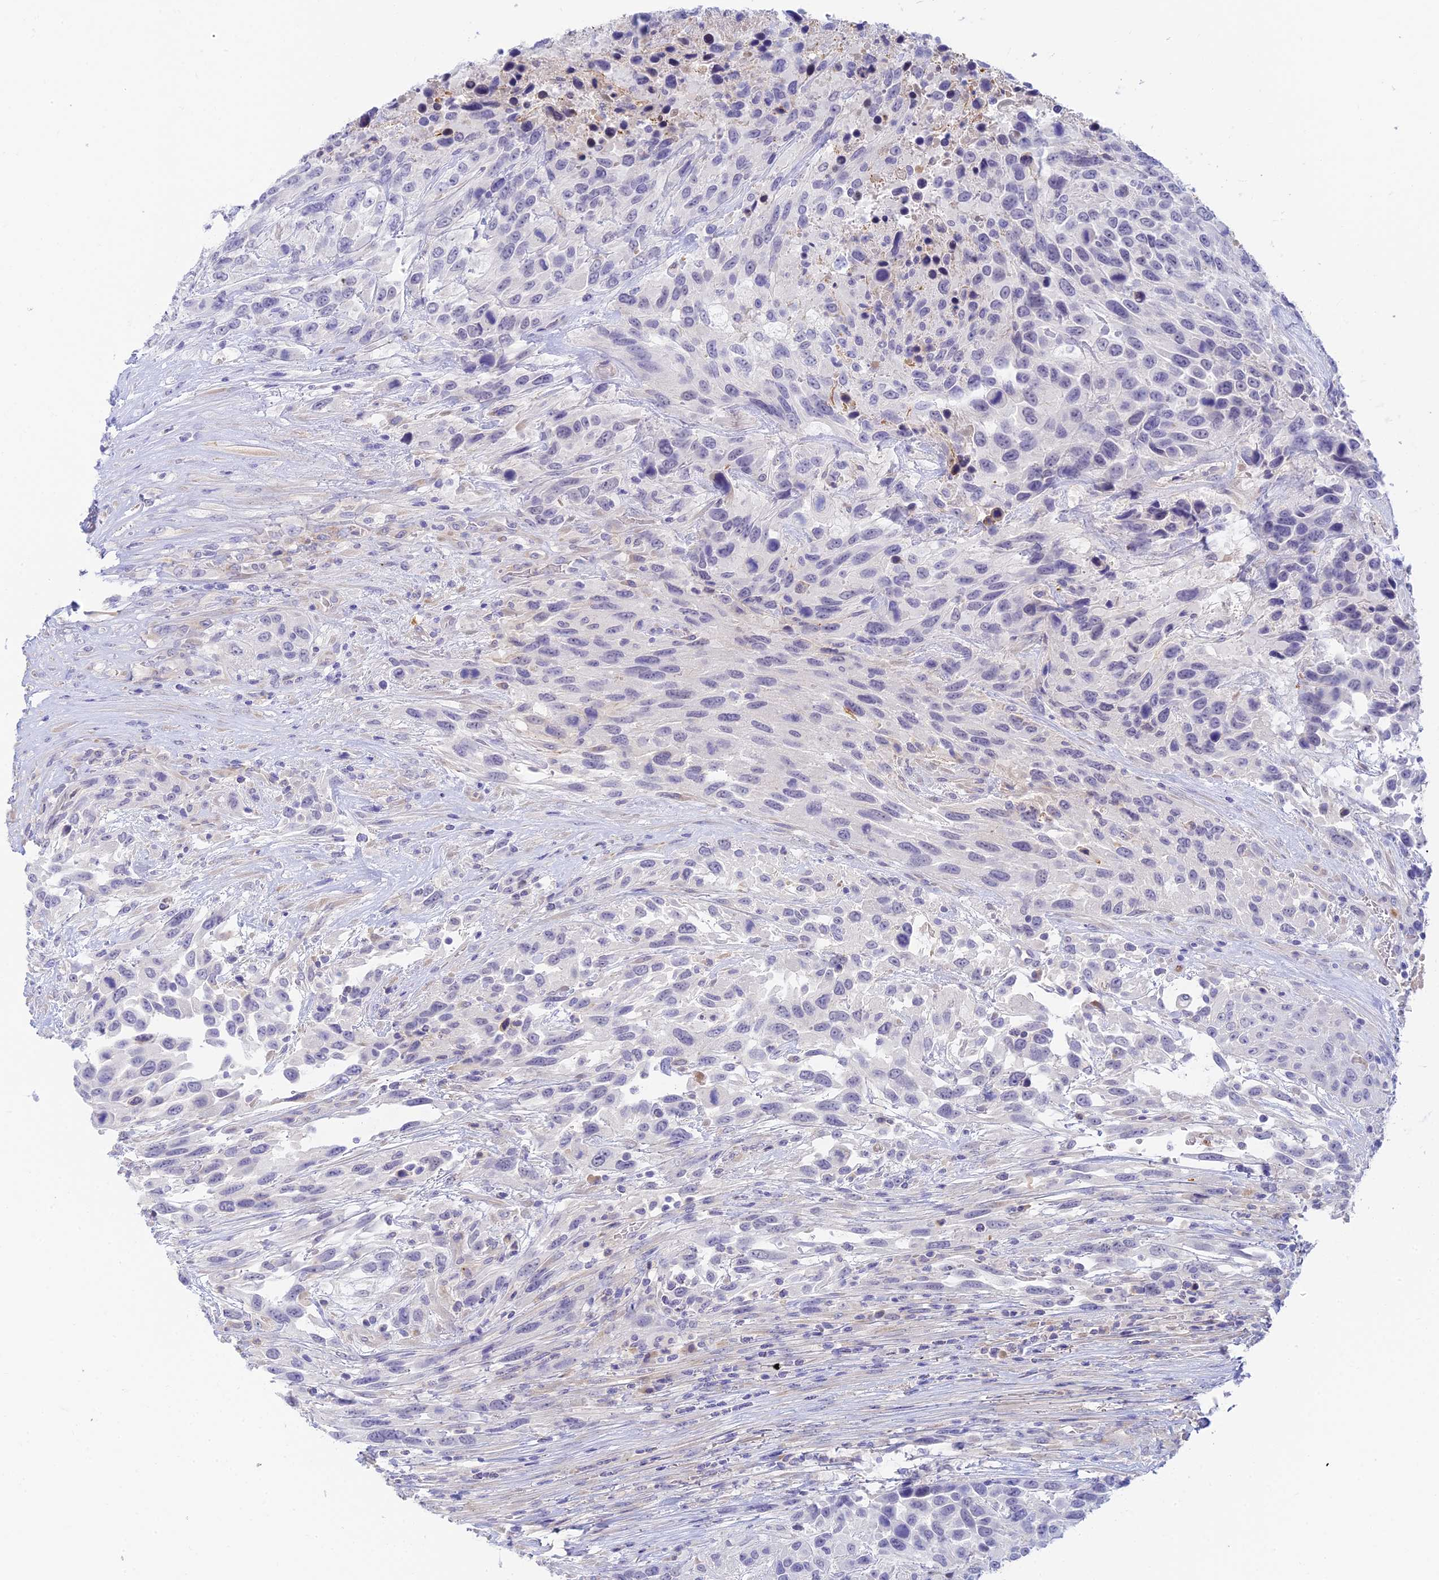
{"staining": {"intensity": "negative", "quantity": "none", "location": "none"}, "tissue": "urothelial cancer", "cell_type": "Tumor cells", "image_type": "cancer", "snomed": [{"axis": "morphology", "description": "Urothelial carcinoma, High grade"}, {"axis": "topography", "description": "Urinary bladder"}], "caption": "This is an immunohistochemistry (IHC) image of human high-grade urothelial carcinoma. There is no expression in tumor cells.", "gene": "INTS13", "patient": {"sex": "female", "age": 70}}